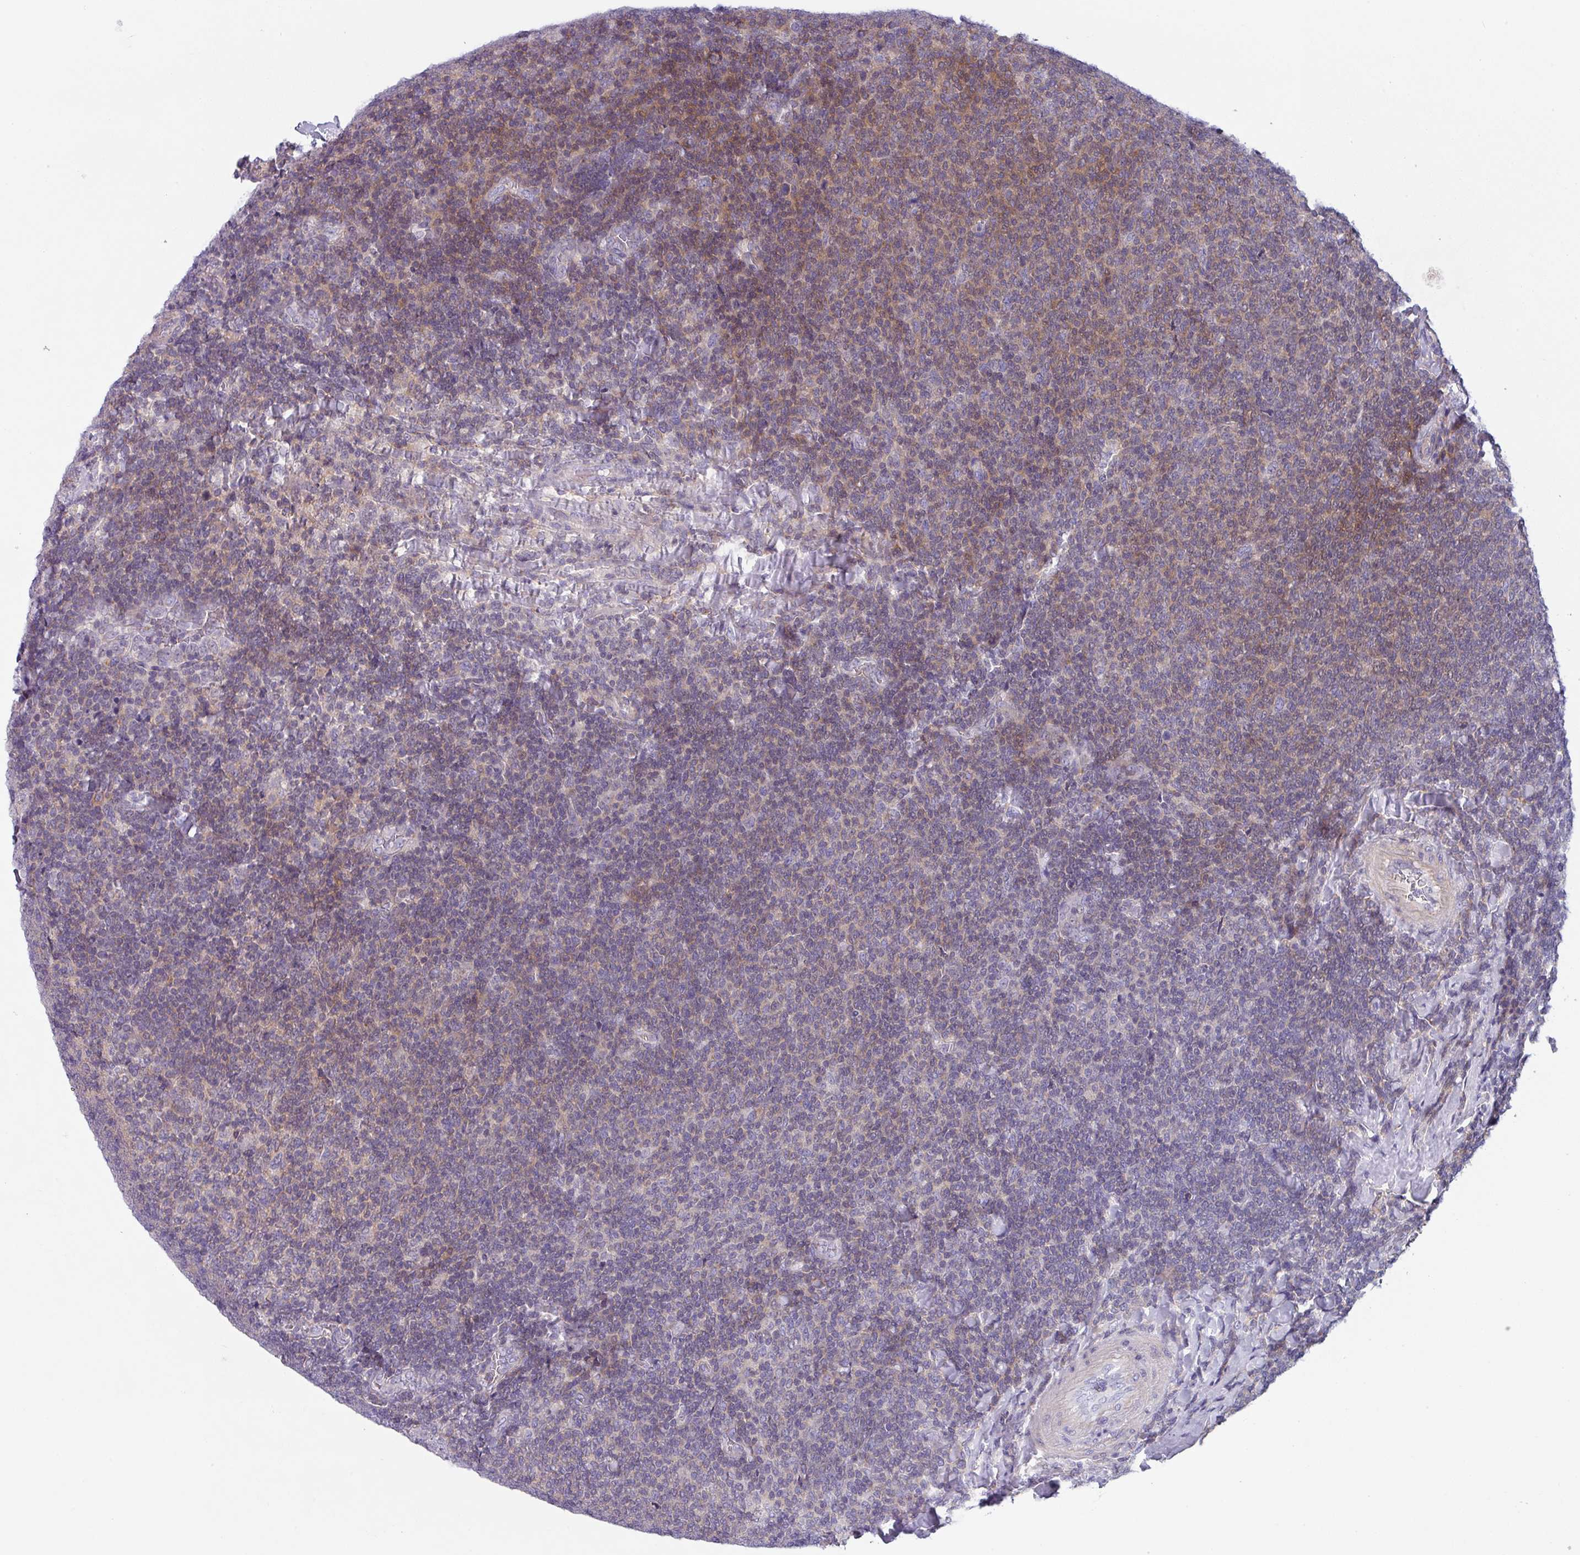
{"staining": {"intensity": "weak", "quantity": "<25%", "location": "cytoplasmic/membranous"}, "tissue": "lymphoma", "cell_type": "Tumor cells", "image_type": "cancer", "snomed": [{"axis": "morphology", "description": "Malignant lymphoma, non-Hodgkin's type, Low grade"}, {"axis": "topography", "description": "Lymph node"}], "caption": "A high-resolution micrograph shows immunohistochemistry (IHC) staining of low-grade malignant lymphoma, non-Hodgkin's type, which demonstrates no significant expression in tumor cells. (Stains: DAB immunohistochemistry (IHC) with hematoxylin counter stain, Microscopy: brightfield microscopy at high magnification).", "gene": "TMEM132A", "patient": {"sex": "male", "age": 52}}